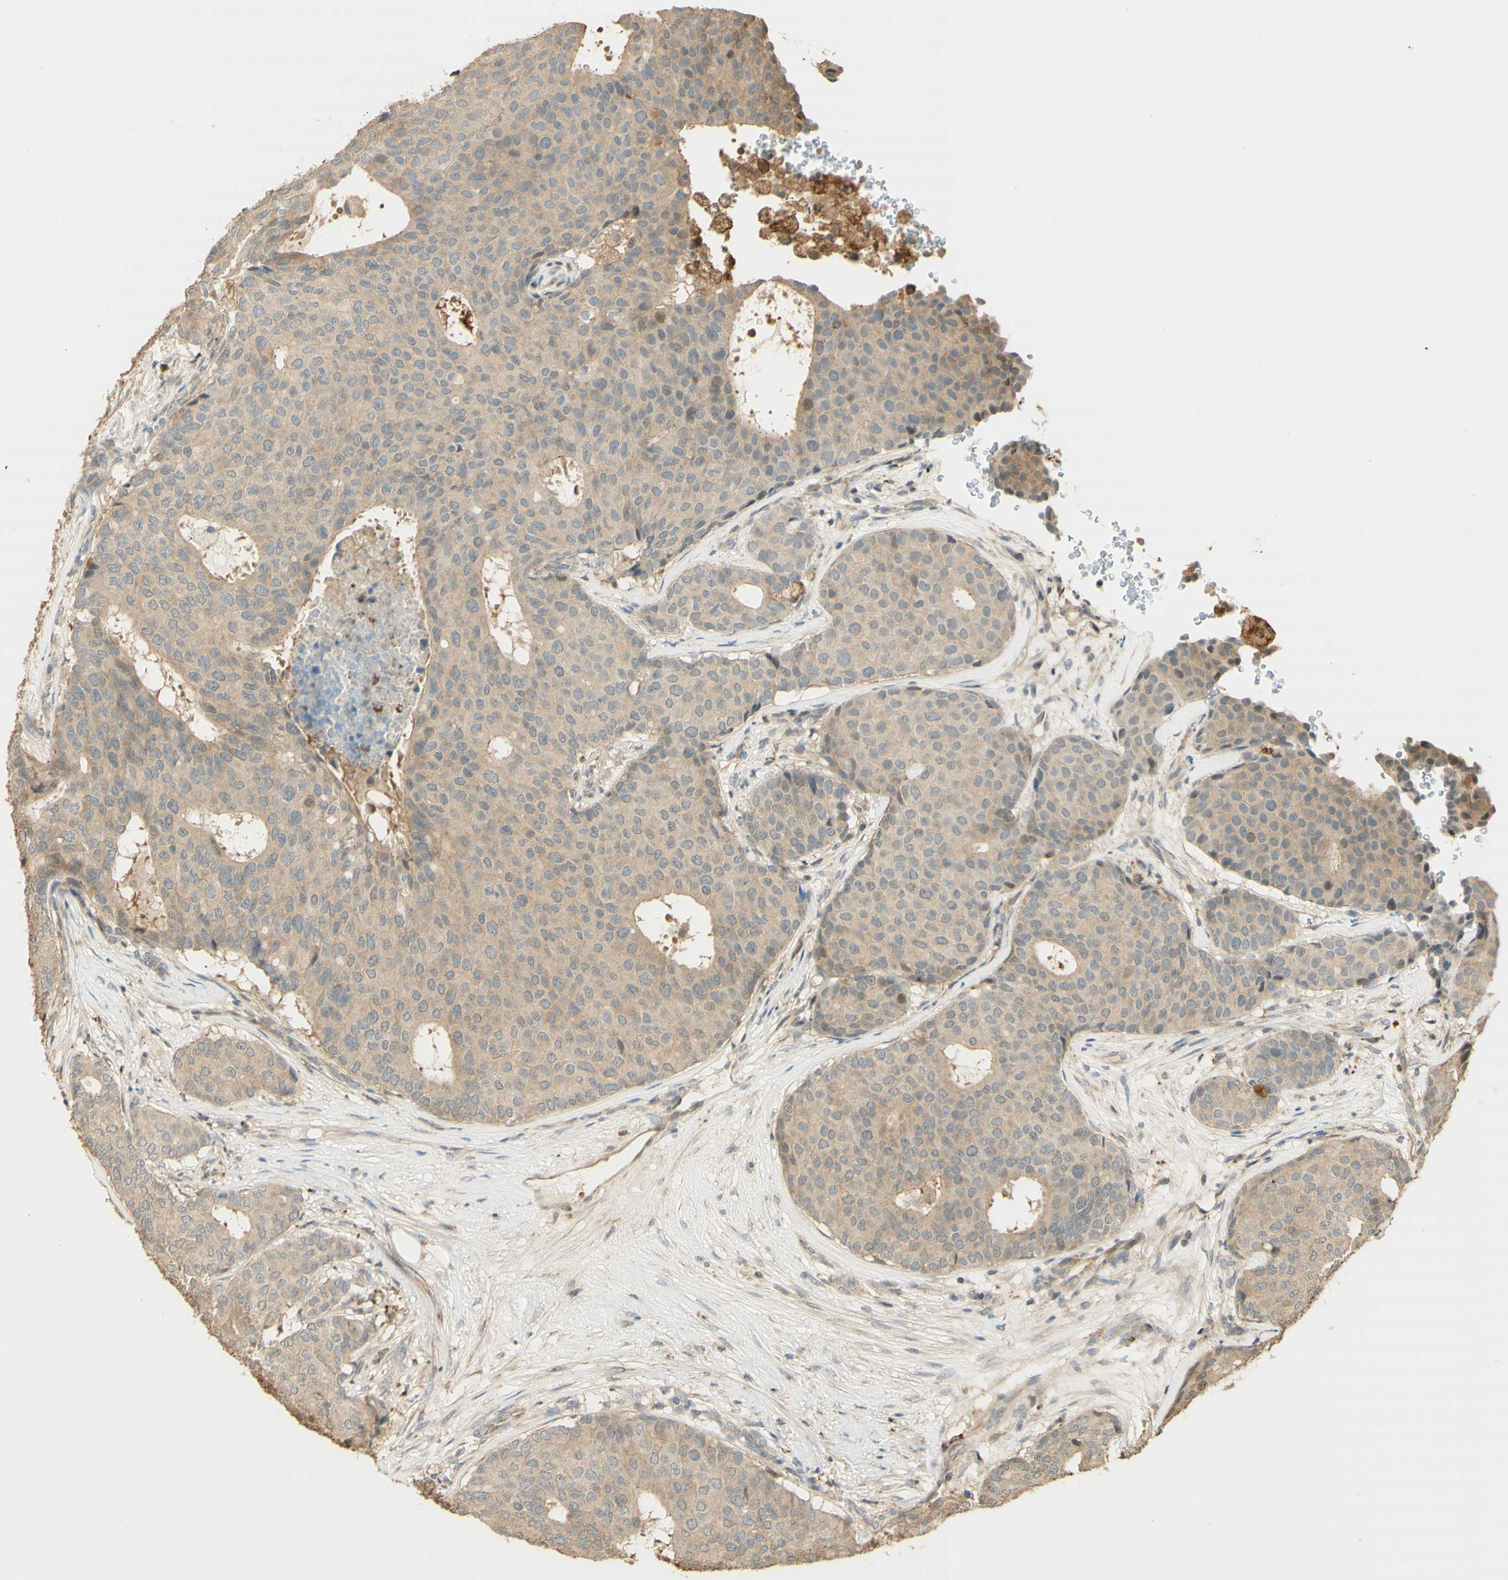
{"staining": {"intensity": "weak", "quantity": "<25%", "location": "cytoplasmic/membranous"}, "tissue": "breast cancer", "cell_type": "Tumor cells", "image_type": "cancer", "snomed": [{"axis": "morphology", "description": "Duct carcinoma"}, {"axis": "topography", "description": "Breast"}], "caption": "There is no significant staining in tumor cells of infiltrating ductal carcinoma (breast).", "gene": "AGER", "patient": {"sex": "female", "age": 75}}